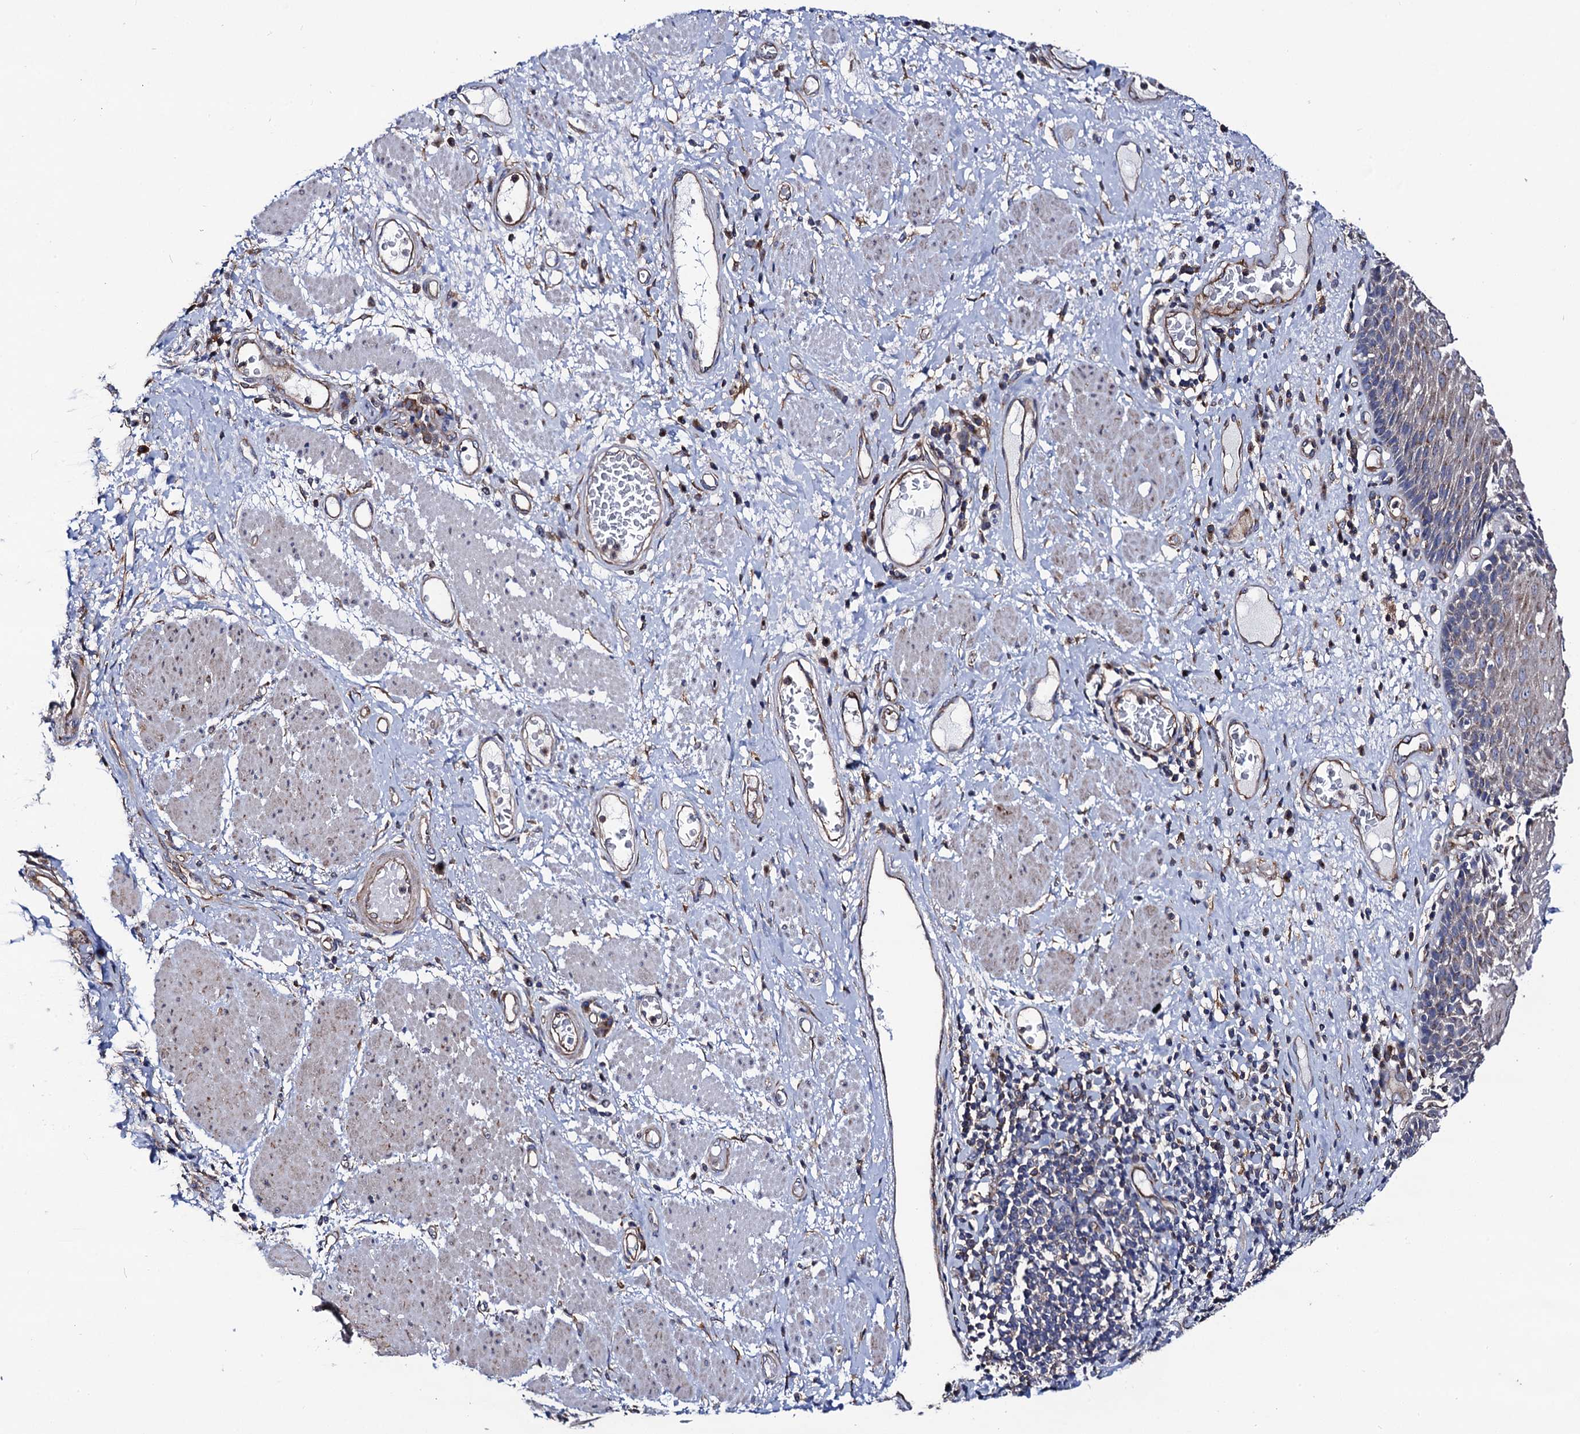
{"staining": {"intensity": "moderate", "quantity": "<25%", "location": "cytoplasmic/membranous"}, "tissue": "esophagus", "cell_type": "Squamous epithelial cells", "image_type": "normal", "snomed": [{"axis": "morphology", "description": "Normal tissue, NOS"}, {"axis": "morphology", "description": "Adenocarcinoma, NOS"}, {"axis": "topography", "description": "Esophagus"}], "caption": "Approximately <25% of squamous epithelial cells in normal esophagus exhibit moderate cytoplasmic/membranous protein positivity as visualized by brown immunohistochemical staining.", "gene": "DYDC1", "patient": {"sex": "male", "age": 62}}